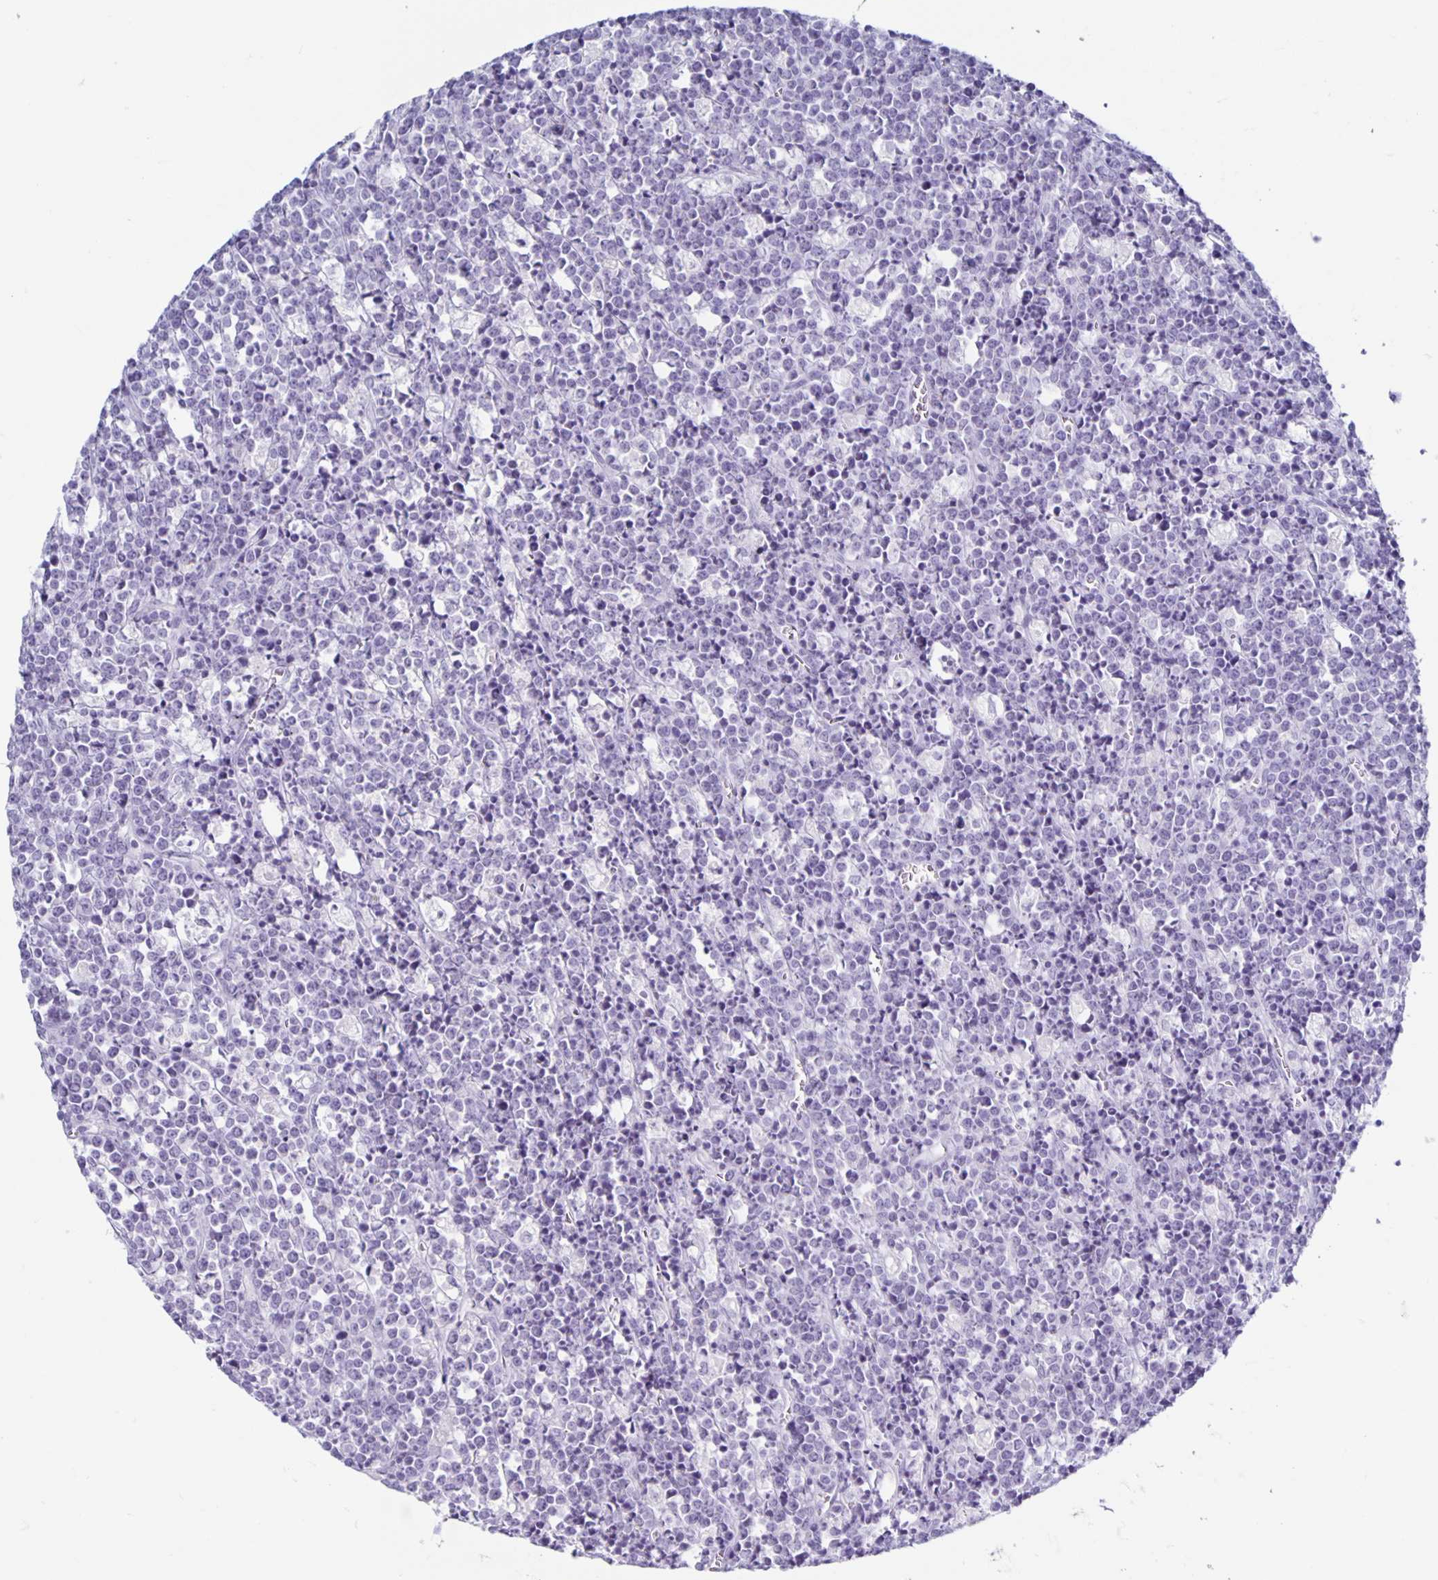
{"staining": {"intensity": "negative", "quantity": "none", "location": "none"}, "tissue": "lymphoma", "cell_type": "Tumor cells", "image_type": "cancer", "snomed": [{"axis": "morphology", "description": "Malignant lymphoma, non-Hodgkin's type, High grade"}, {"axis": "topography", "description": "Ovary"}], "caption": "Immunohistochemistry (IHC) histopathology image of human malignant lymphoma, non-Hodgkin's type (high-grade) stained for a protein (brown), which reveals no expression in tumor cells.", "gene": "CT45A5", "patient": {"sex": "female", "age": 56}}